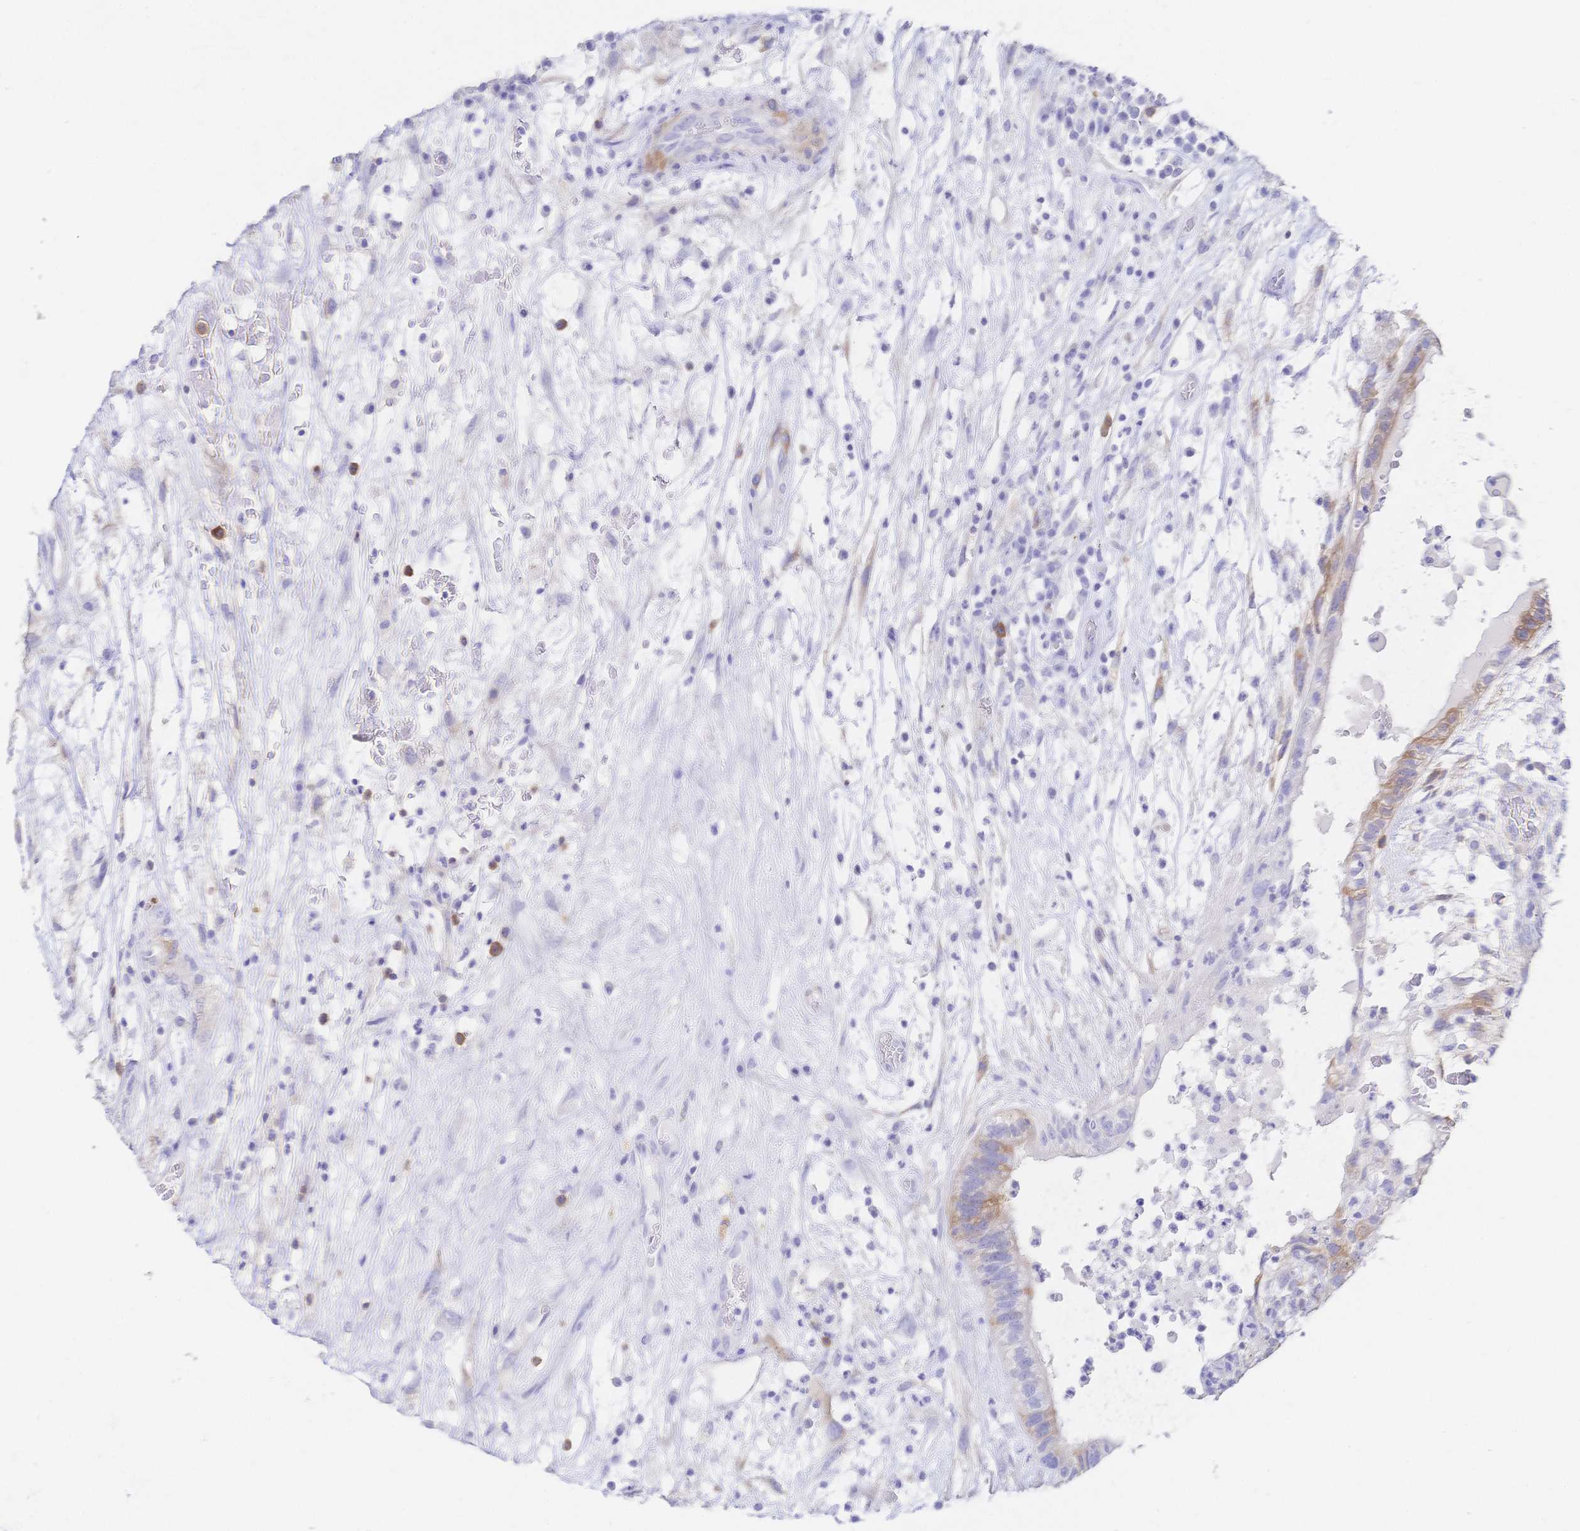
{"staining": {"intensity": "moderate", "quantity": "<25%", "location": "cytoplasmic/membranous"}, "tissue": "testis cancer", "cell_type": "Tumor cells", "image_type": "cancer", "snomed": [{"axis": "morphology", "description": "Normal tissue, NOS"}, {"axis": "morphology", "description": "Carcinoma, Embryonal, NOS"}, {"axis": "topography", "description": "Testis"}], "caption": "Protein staining shows moderate cytoplasmic/membranous positivity in approximately <25% of tumor cells in testis cancer. (brown staining indicates protein expression, while blue staining denotes nuclei).", "gene": "RRM1", "patient": {"sex": "male", "age": 32}}